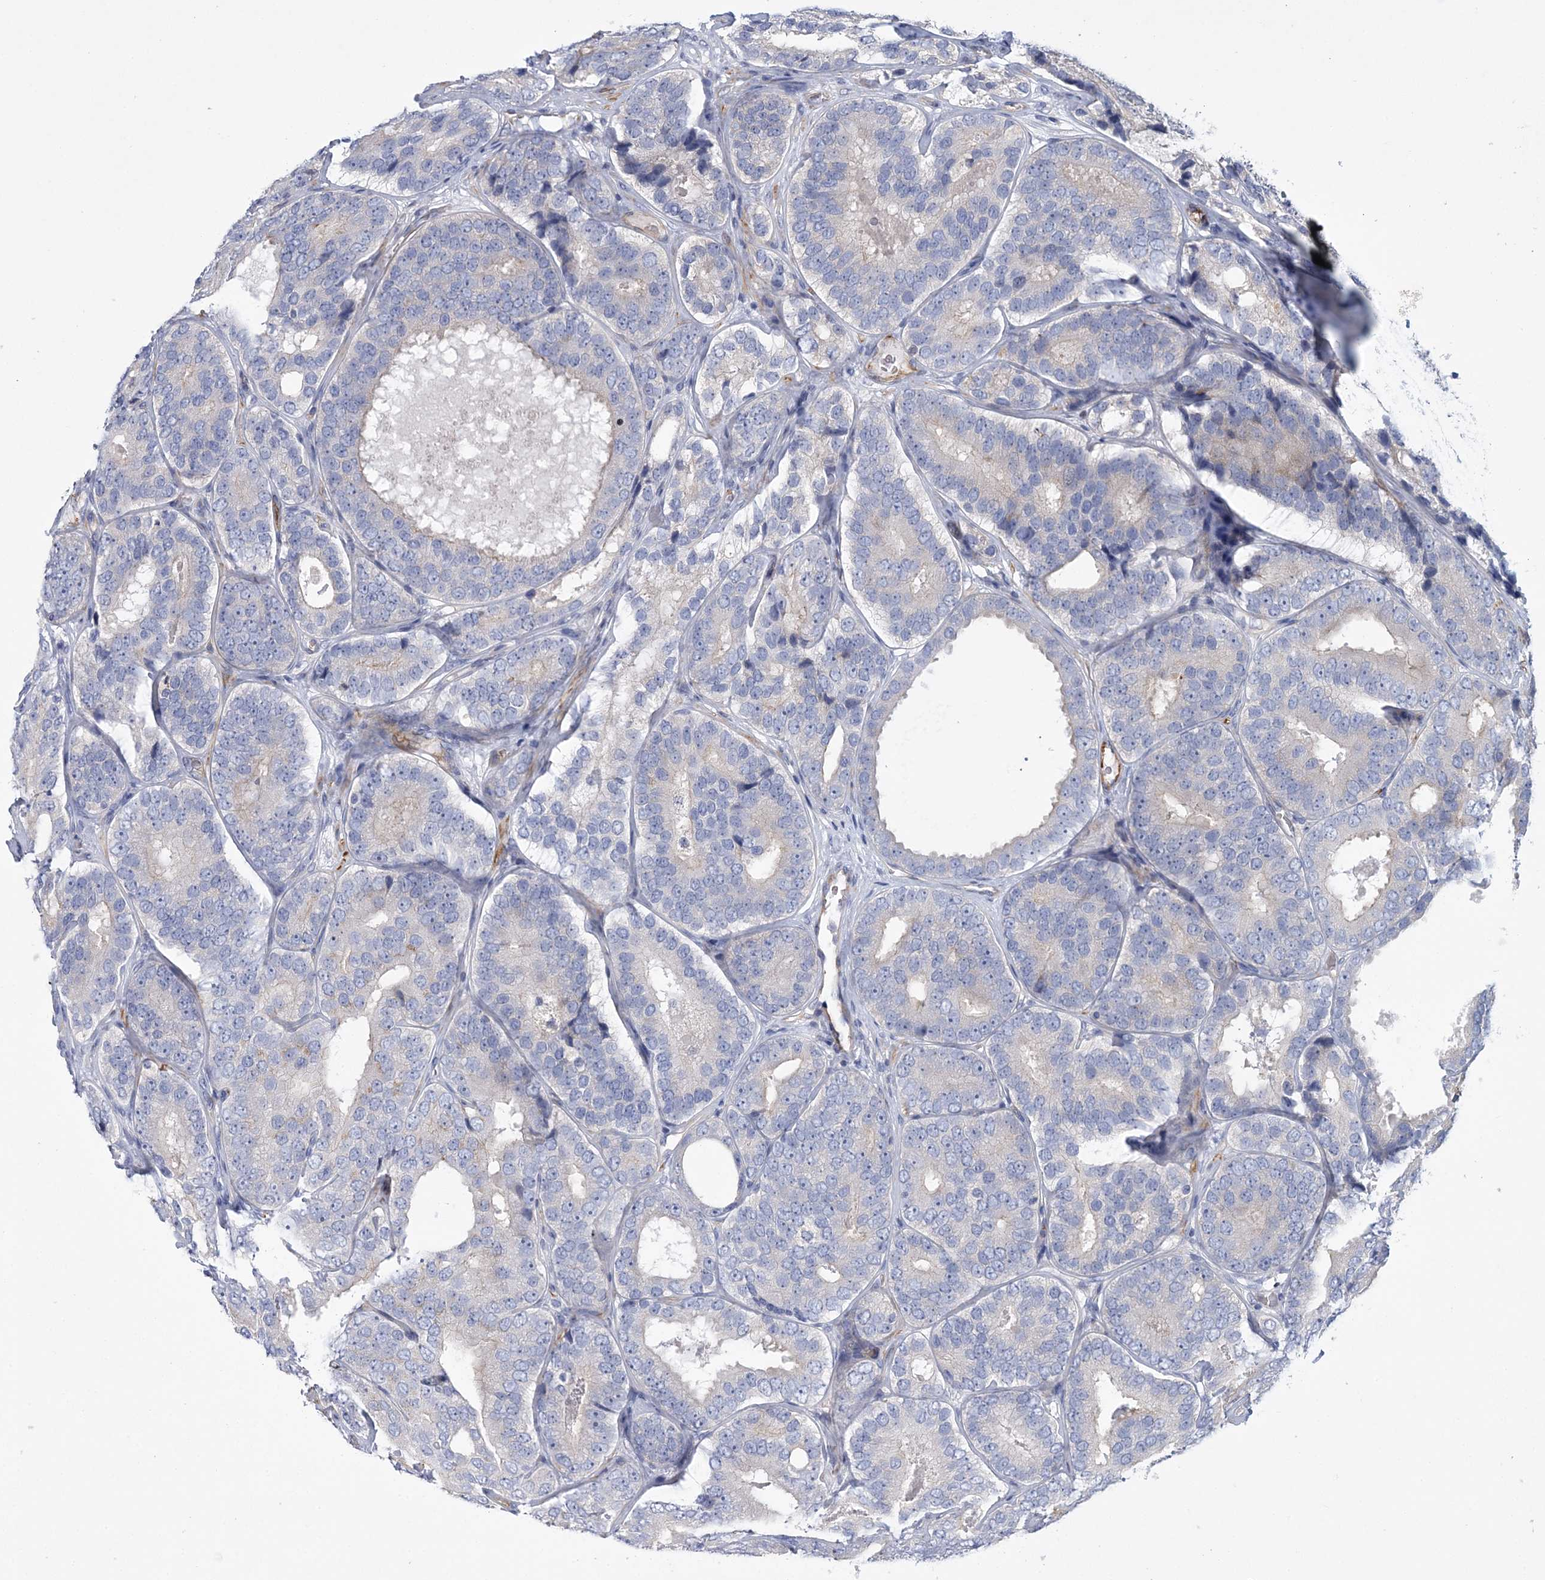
{"staining": {"intensity": "negative", "quantity": "none", "location": "none"}, "tissue": "prostate cancer", "cell_type": "Tumor cells", "image_type": "cancer", "snomed": [{"axis": "morphology", "description": "Adenocarcinoma, High grade"}, {"axis": "topography", "description": "Prostate"}], "caption": "This is a photomicrograph of immunohistochemistry staining of prostate cancer (adenocarcinoma (high-grade)), which shows no staining in tumor cells.", "gene": "CALN1", "patient": {"sex": "male", "age": 56}}